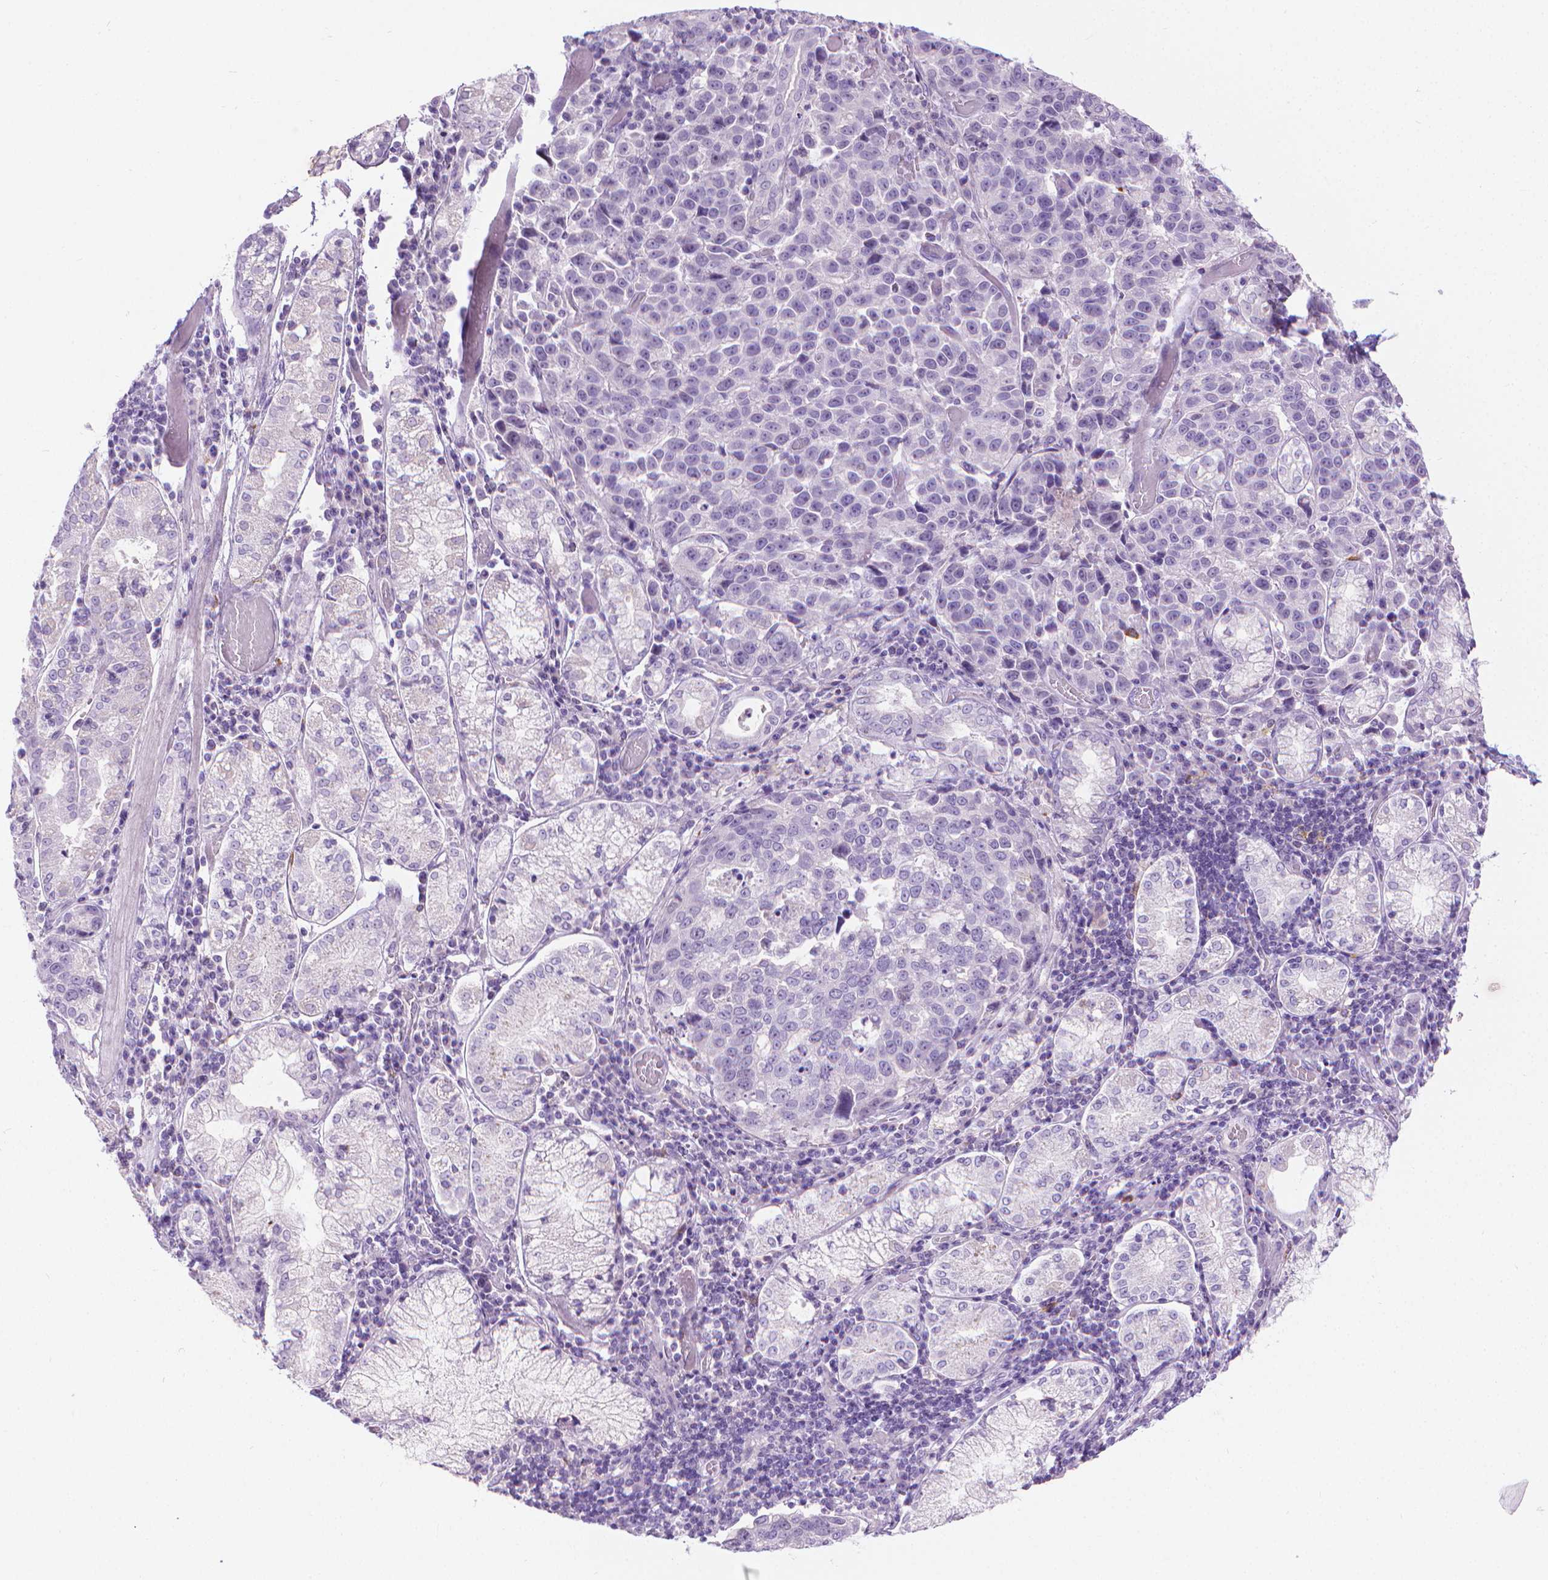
{"staining": {"intensity": "negative", "quantity": "none", "location": "none"}, "tissue": "stomach cancer", "cell_type": "Tumor cells", "image_type": "cancer", "snomed": [{"axis": "morphology", "description": "Adenocarcinoma, NOS"}, {"axis": "topography", "description": "Stomach"}], "caption": "DAB immunohistochemical staining of stomach cancer (adenocarcinoma) demonstrates no significant positivity in tumor cells.", "gene": "SPAG6", "patient": {"sex": "male", "age": 93}}